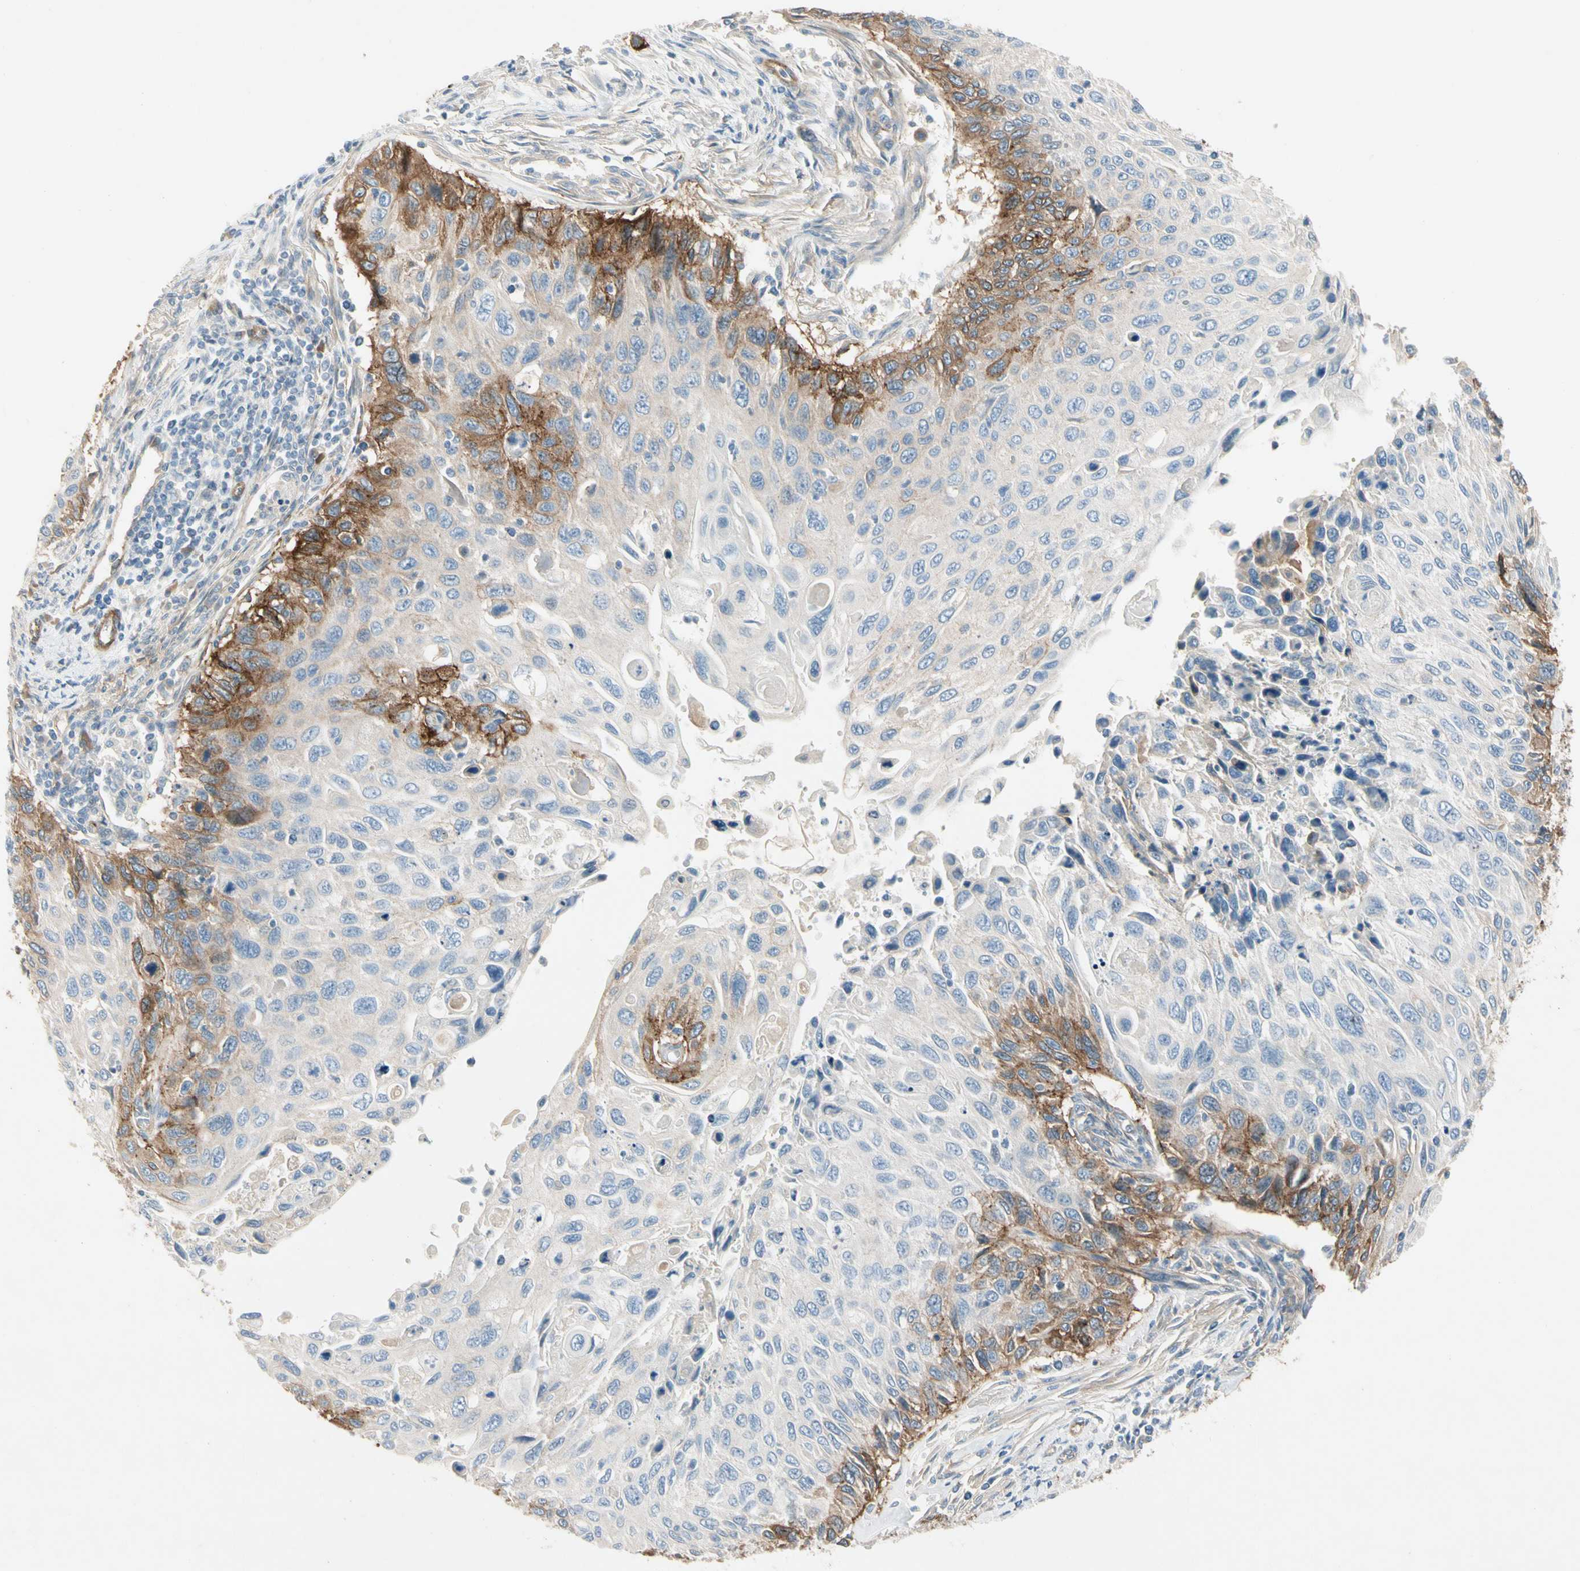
{"staining": {"intensity": "strong", "quantity": "<25%", "location": "cytoplasmic/membranous"}, "tissue": "cervical cancer", "cell_type": "Tumor cells", "image_type": "cancer", "snomed": [{"axis": "morphology", "description": "Squamous cell carcinoma, NOS"}, {"axis": "topography", "description": "Cervix"}], "caption": "IHC of squamous cell carcinoma (cervical) demonstrates medium levels of strong cytoplasmic/membranous staining in approximately <25% of tumor cells. Nuclei are stained in blue.", "gene": "ITGA3", "patient": {"sex": "female", "age": 70}}